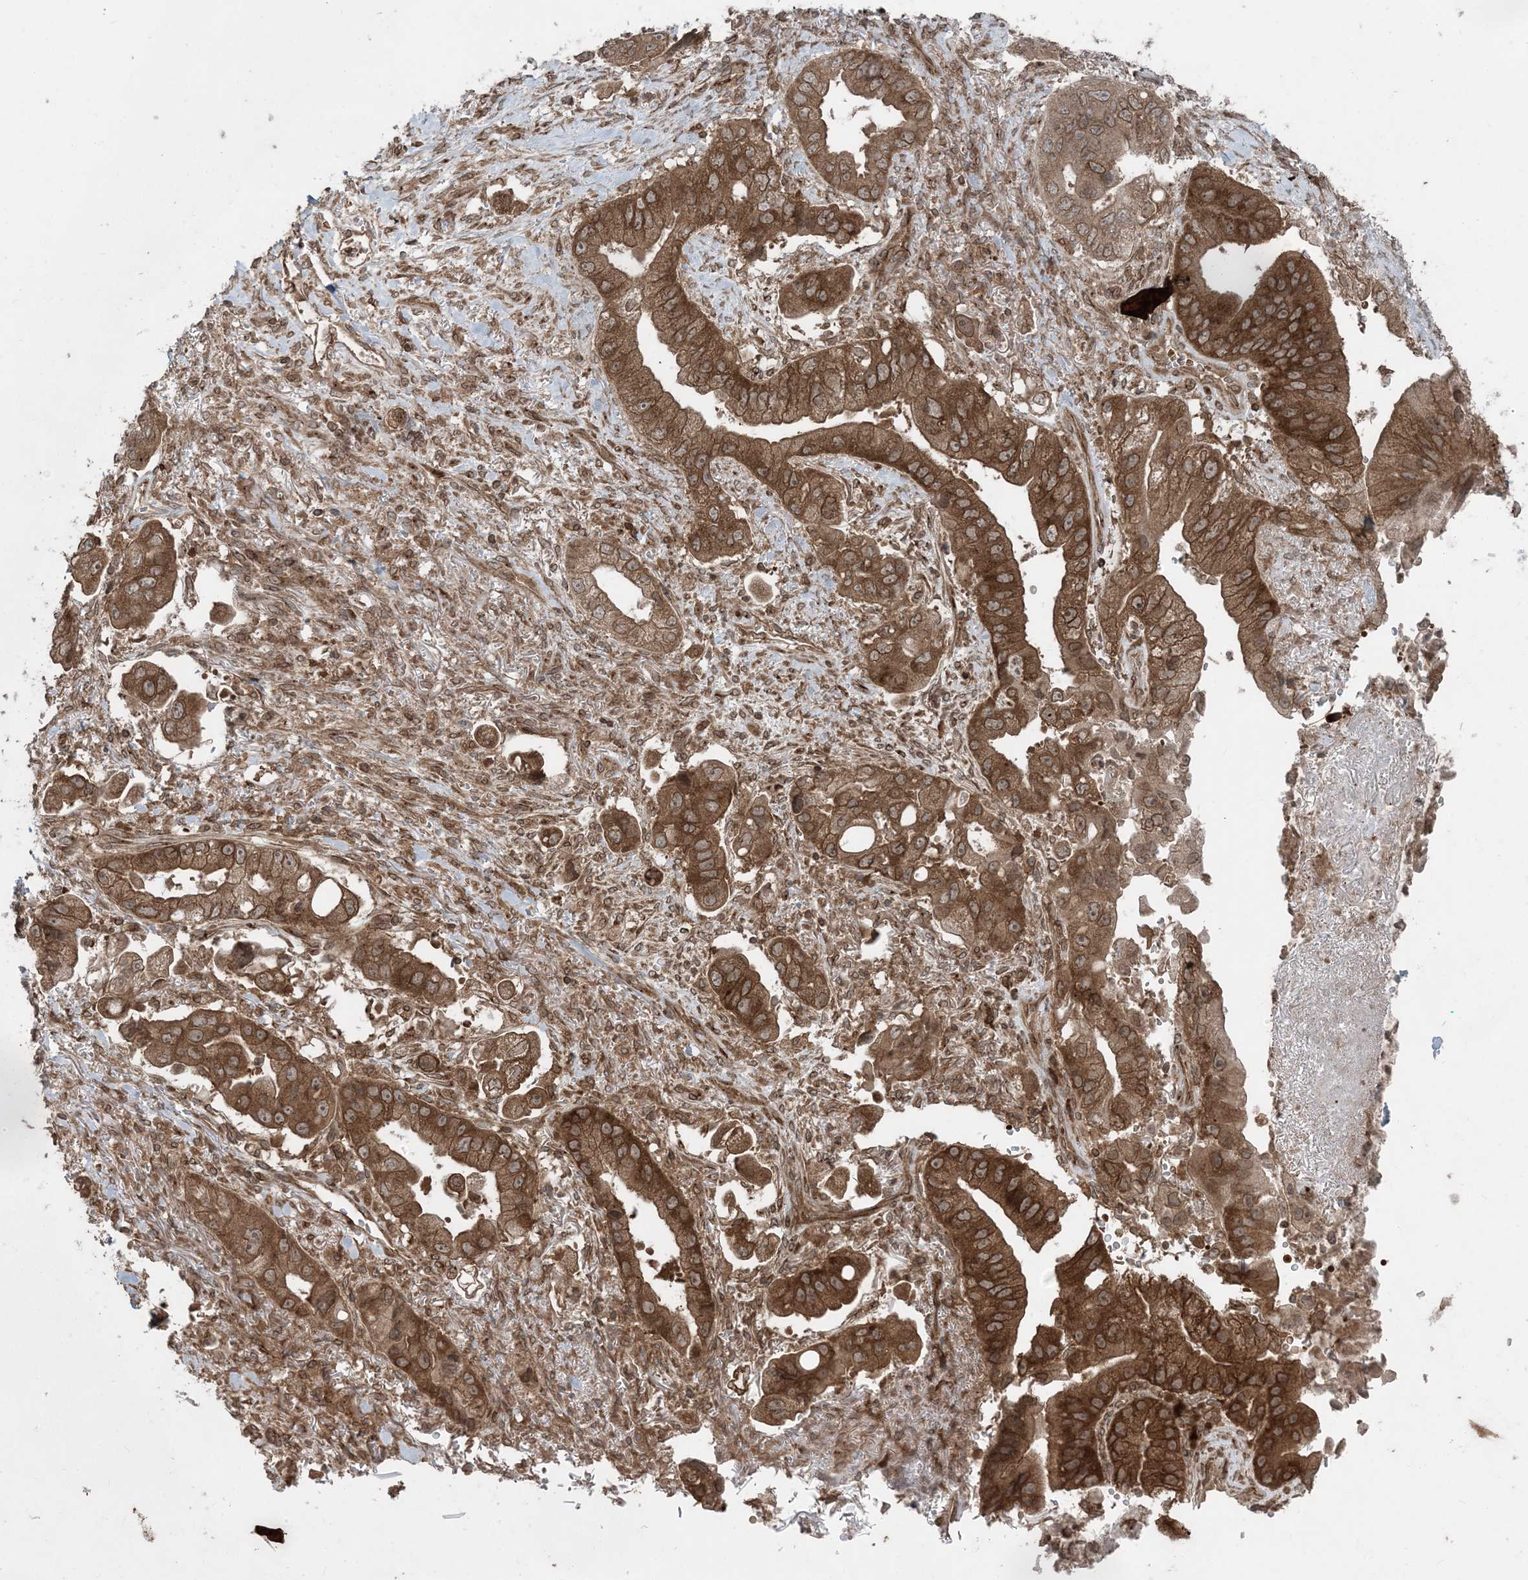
{"staining": {"intensity": "strong", "quantity": ">75%", "location": "cytoplasmic/membranous"}, "tissue": "stomach cancer", "cell_type": "Tumor cells", "image_type": "cancer", "snomed": [{"axis": "morphology", "description": "Adenocarcinoma, NOS"}, {"axis": "topography", "description": "Stomach"}], "caption": "Stomach cancer tissue exhibits strong cytoplasmic/membranous positivity in approximately >75% of tumor cells, visualized by immunohistochemistry. (Stains: DAB in brown, nuclei in blue, Microscopy: brightfield microscopy at high magnification).", "gene": "DDX19B", "patient": {"sex": "male", "age": 62}}